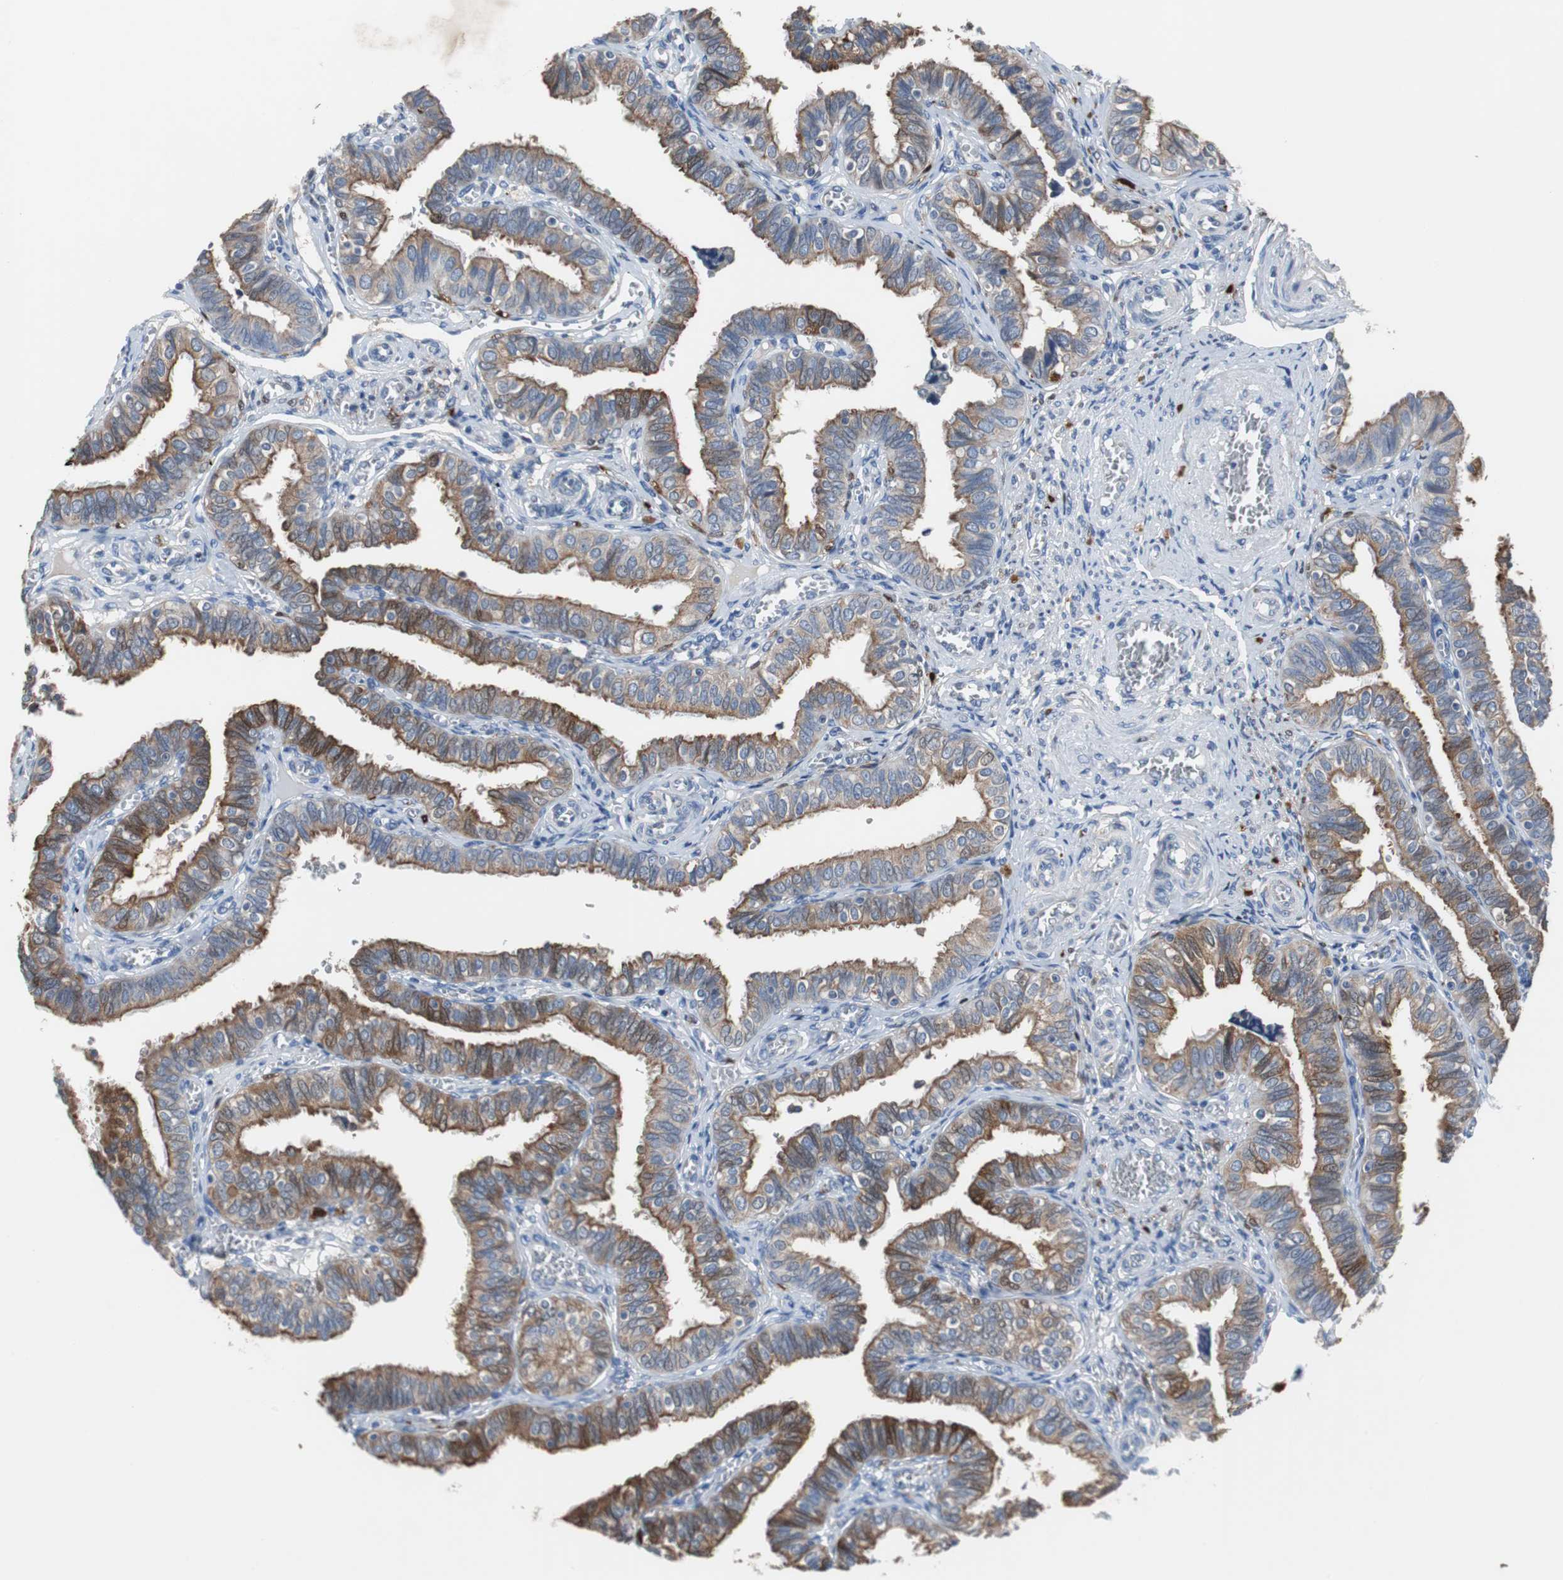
{"staining": {"intensity": "strong", "quantity": ">75%", "location": "cytoplasmic/membranous"}, "tissue": "fallopian tube", "cell_type": "Glandular cells", "image_type": "normal", "snomed": [{"axis": "morphology", "description": "Normal tissue, NOS"}, {"axis": "topography", "description": "Fallopian tube"}], "caption": "About >75% of glandular cells in benign human fallopian tube exhibit strong cytoplasmic/membranous protein expression as visualized by brown immunohistochemical staining.", "gene": "CALB2", "patient": {"sex": "female", "age": 46}}